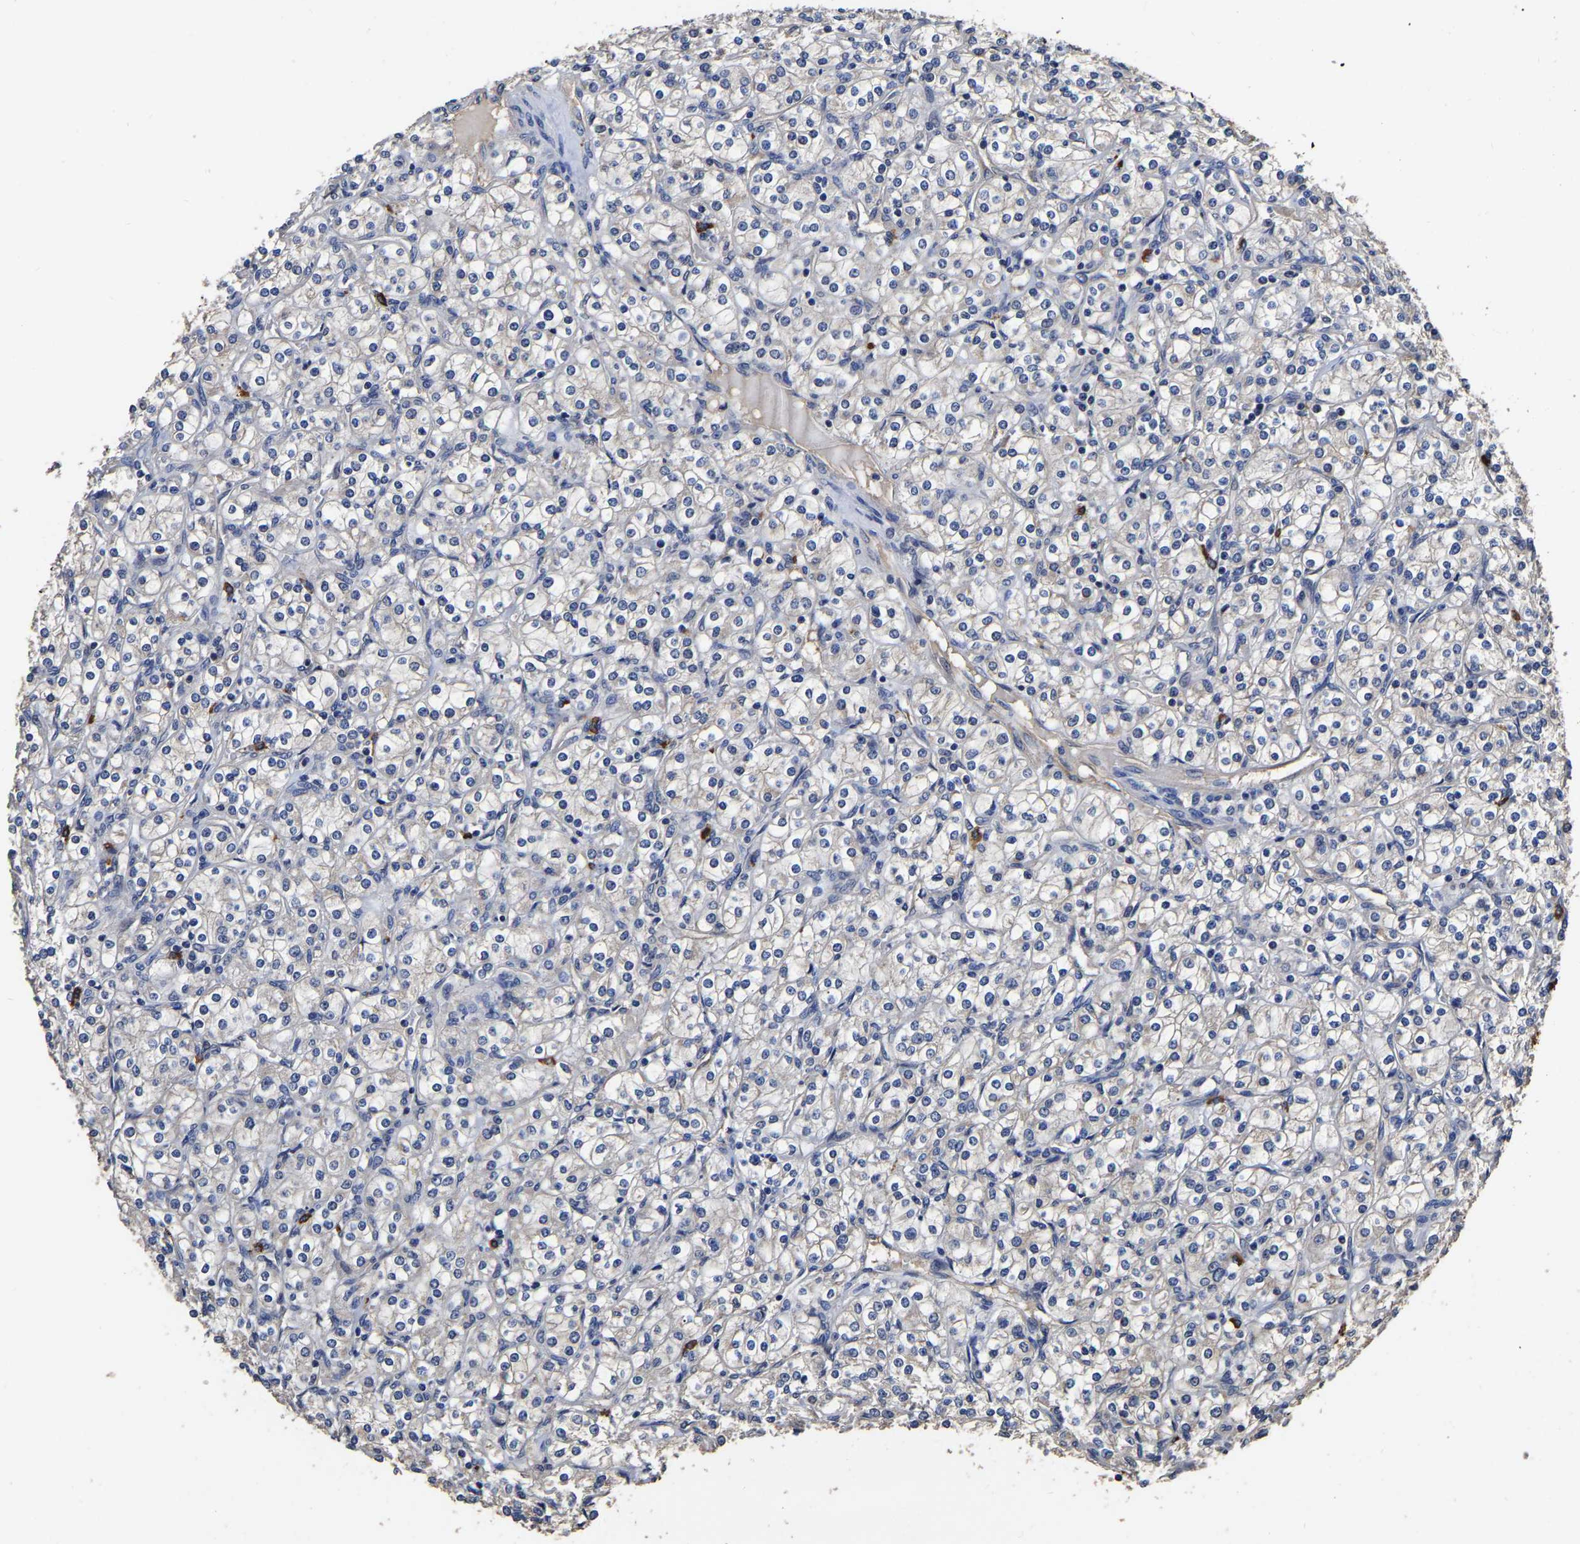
{"staining": {"intensity": "negative", "quantity": "none", "location": "none"}, "tissue": "renal cancer", "cell_type": "Tumor cells", "image_type": "cancer", "snomed": [{"axis": "morphology", "description": "Adenocarcinoma, NOS"}, {"axis": "topography", "description": "Kidney"}], "caption": "Immunohistochemical staining of renal cancer (adenocarcinoma) demonstrates no significant expression in tumor cells.", "gene": "STK32C", "patient": {"sex": "male", "age": 77}}